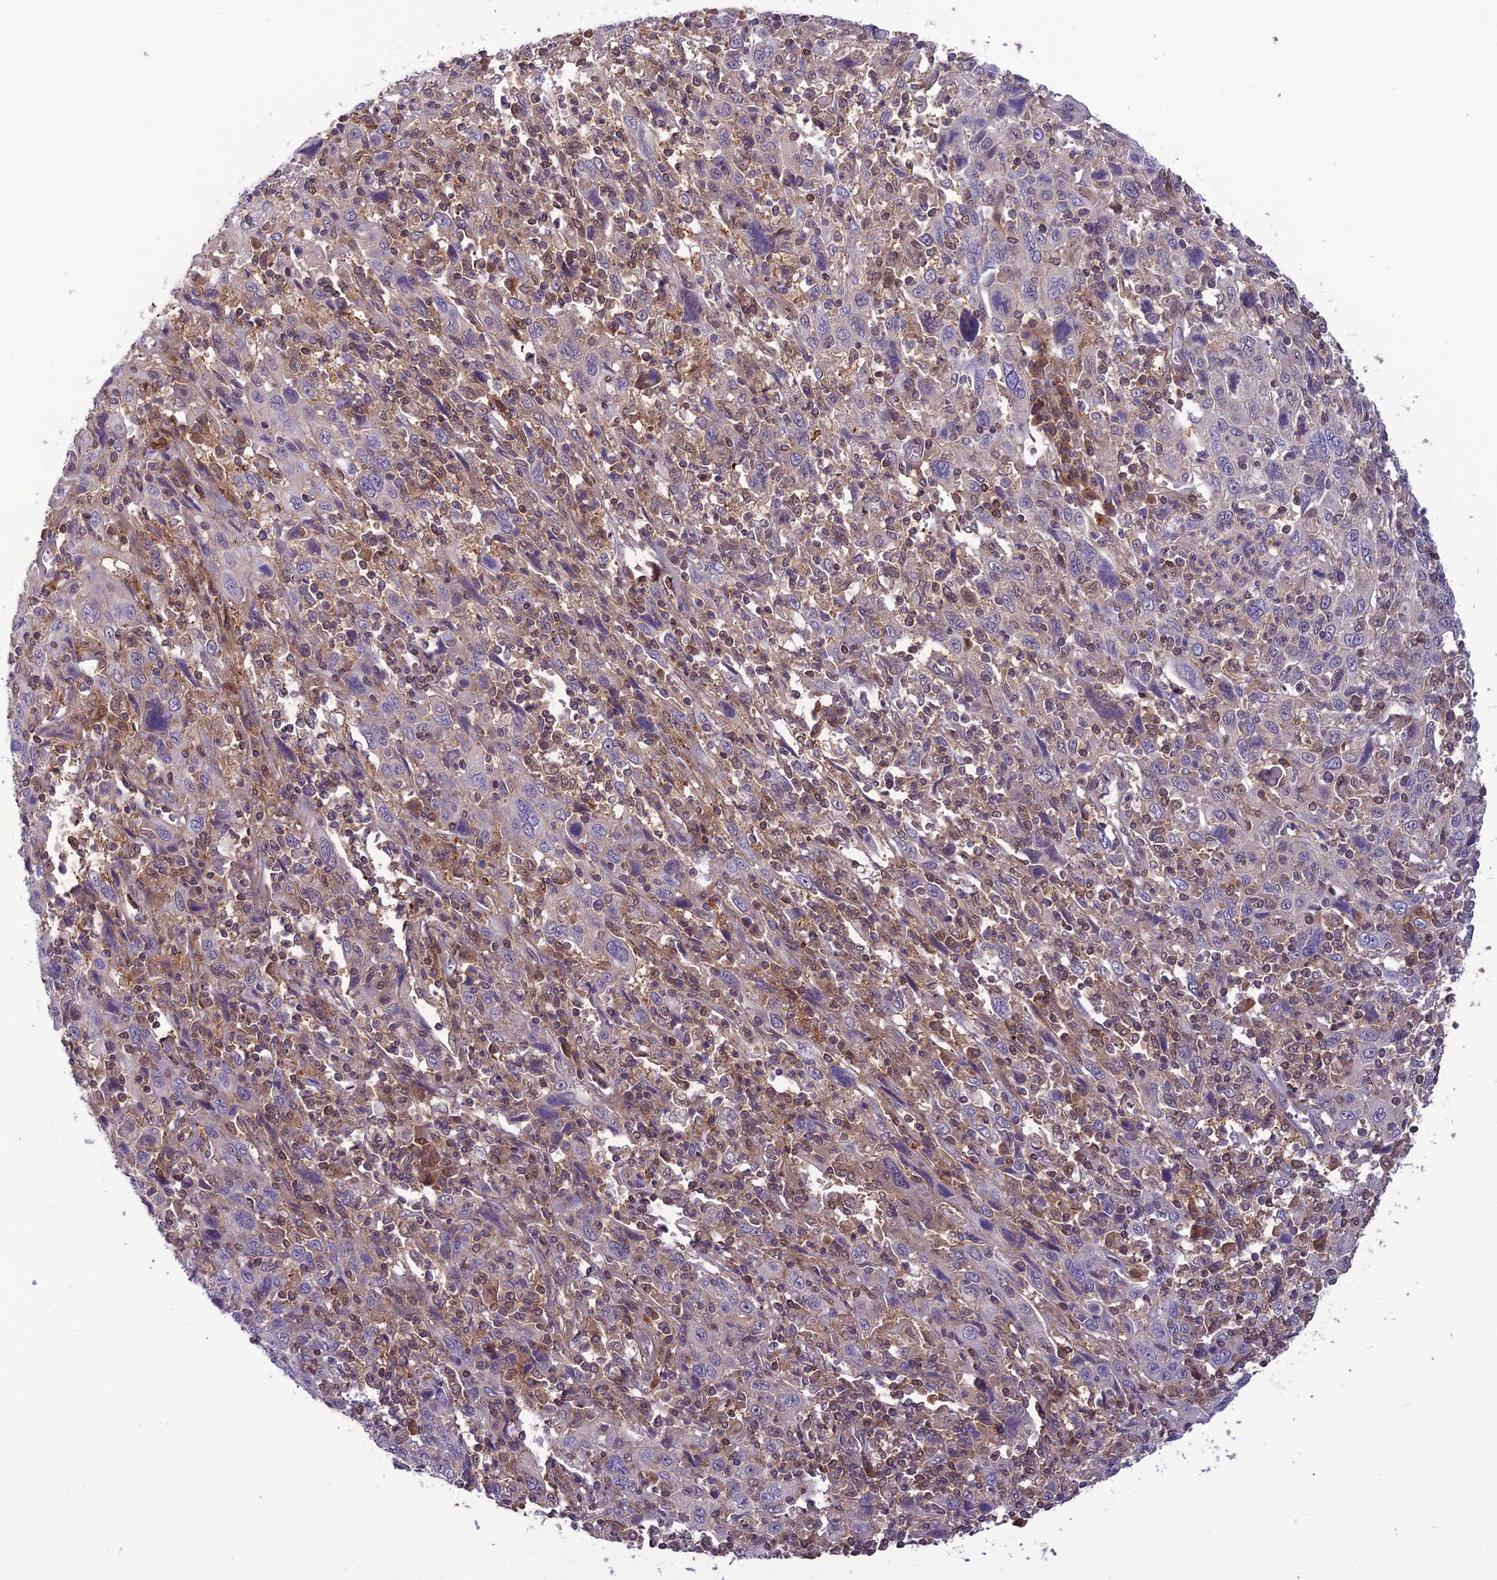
{"staining": {"intensity": "negative", "quantity": "none", "location": "none"}, "tissue": "cervical cancer", "cell_type": "Tumor cells", "image_type": "cancer", "snomed": [{"axis": "morphology", "description": "Squamous cell carcinoma, NOS"}, {"axis": "topography", "description": "Cervix"}], "caption": "IHC of human cervical cancer reveals no positivity in tumor cells. The staining is performed using DAB brown chromogen with nuclei counter-stained in using hematoxylin.", "gene": "GDF6", "patient": {"sex": "female", "age": 46}}